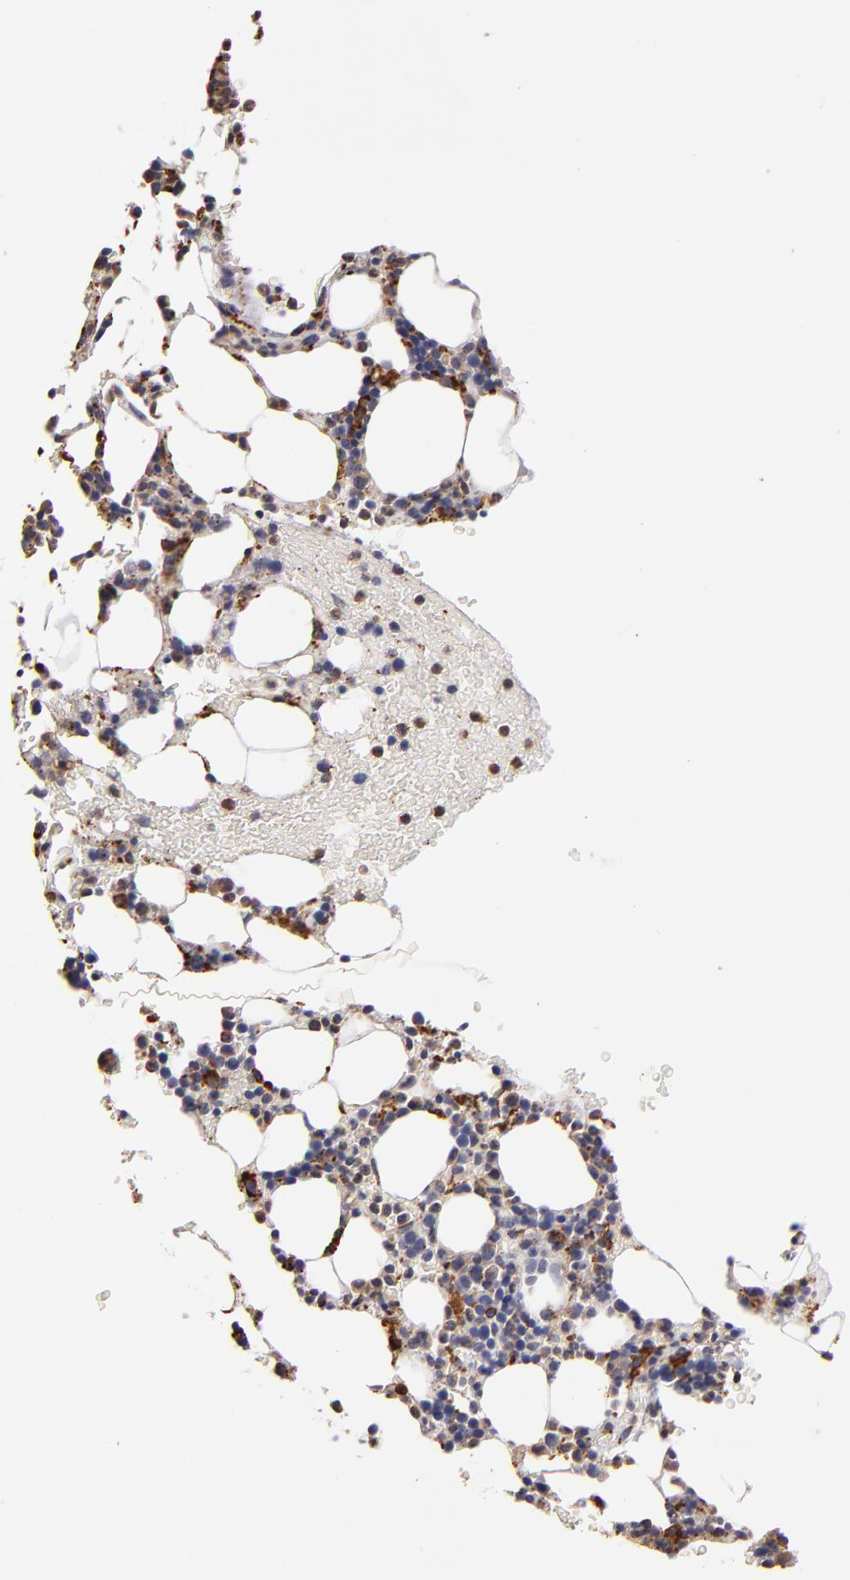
{"staining": {"intensity": "strong", "quantity": "<25%", "location": "cytoplasmic/membranous"}, "tissue": "bone marrow", "cell_type": "Hematopoietic cells", "image_type": "normal", "snomed": [{"axis": "morphology", "description": "Normal tissue, NOS"}, {"axis": "topography", "description": "Bone marrow"}], "caption": "Immunohistochemical staining of benign human bone marrow shows strong cytoplasmic/membranous protein expression in about <25% of hematopoietic cells. (DAB IHC with brightfield microscopy, high magnification).", "gene": "TRAF1", "patient": {"sex": "female", "age": 84}}